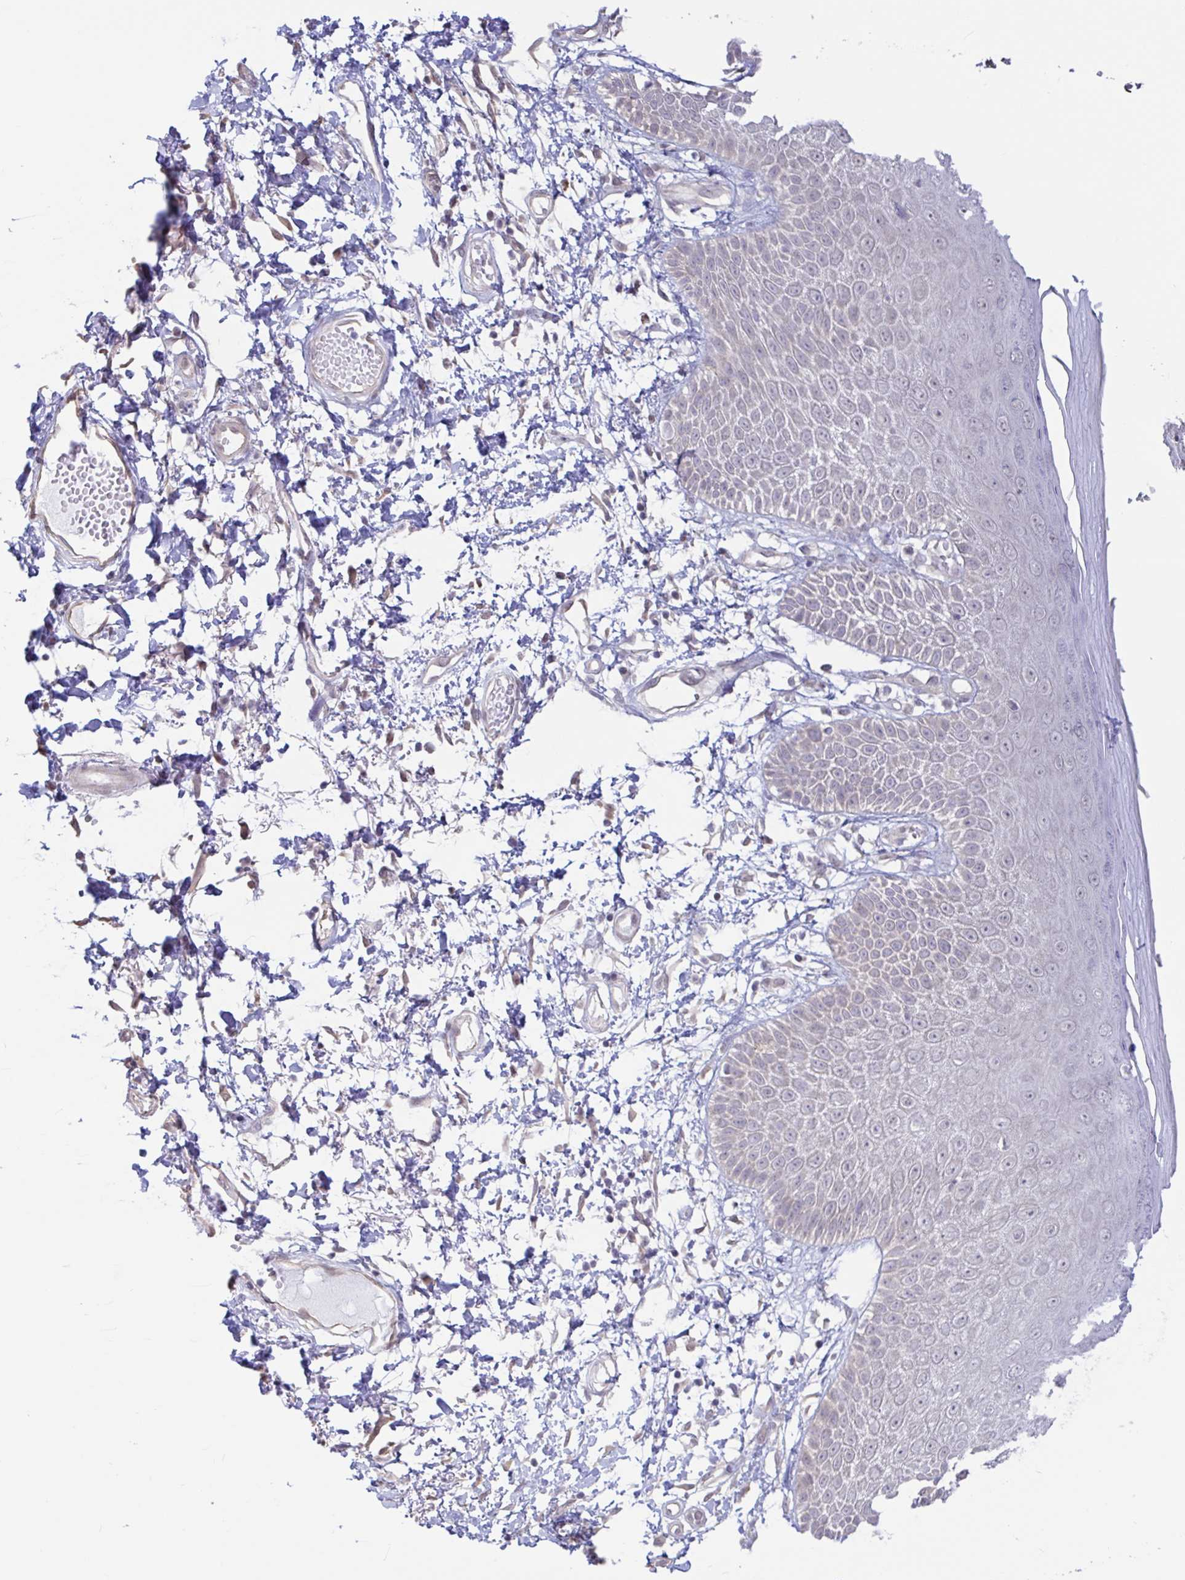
{"staining": {"intensity": "weak", "quantity": "<25%", "location": "nuclear"}, "tissue": "skin", "cell_type": "Epidermal cells", "image_type": "normal", "snomed": [{"axis": "morphology", "description": "Normal tissue, NOS"}, {"axis": "topography", "description": "Anal"}, {"axis": "topography", "description": "Peripheral nerve tissue"}], "caption": "Human skin stained for a protein using immunohistochemistry (IHC) reveals no positivity in epidermal cells.", "gene": "HYPK", "patient": {"sex": "male", "age": 78}}